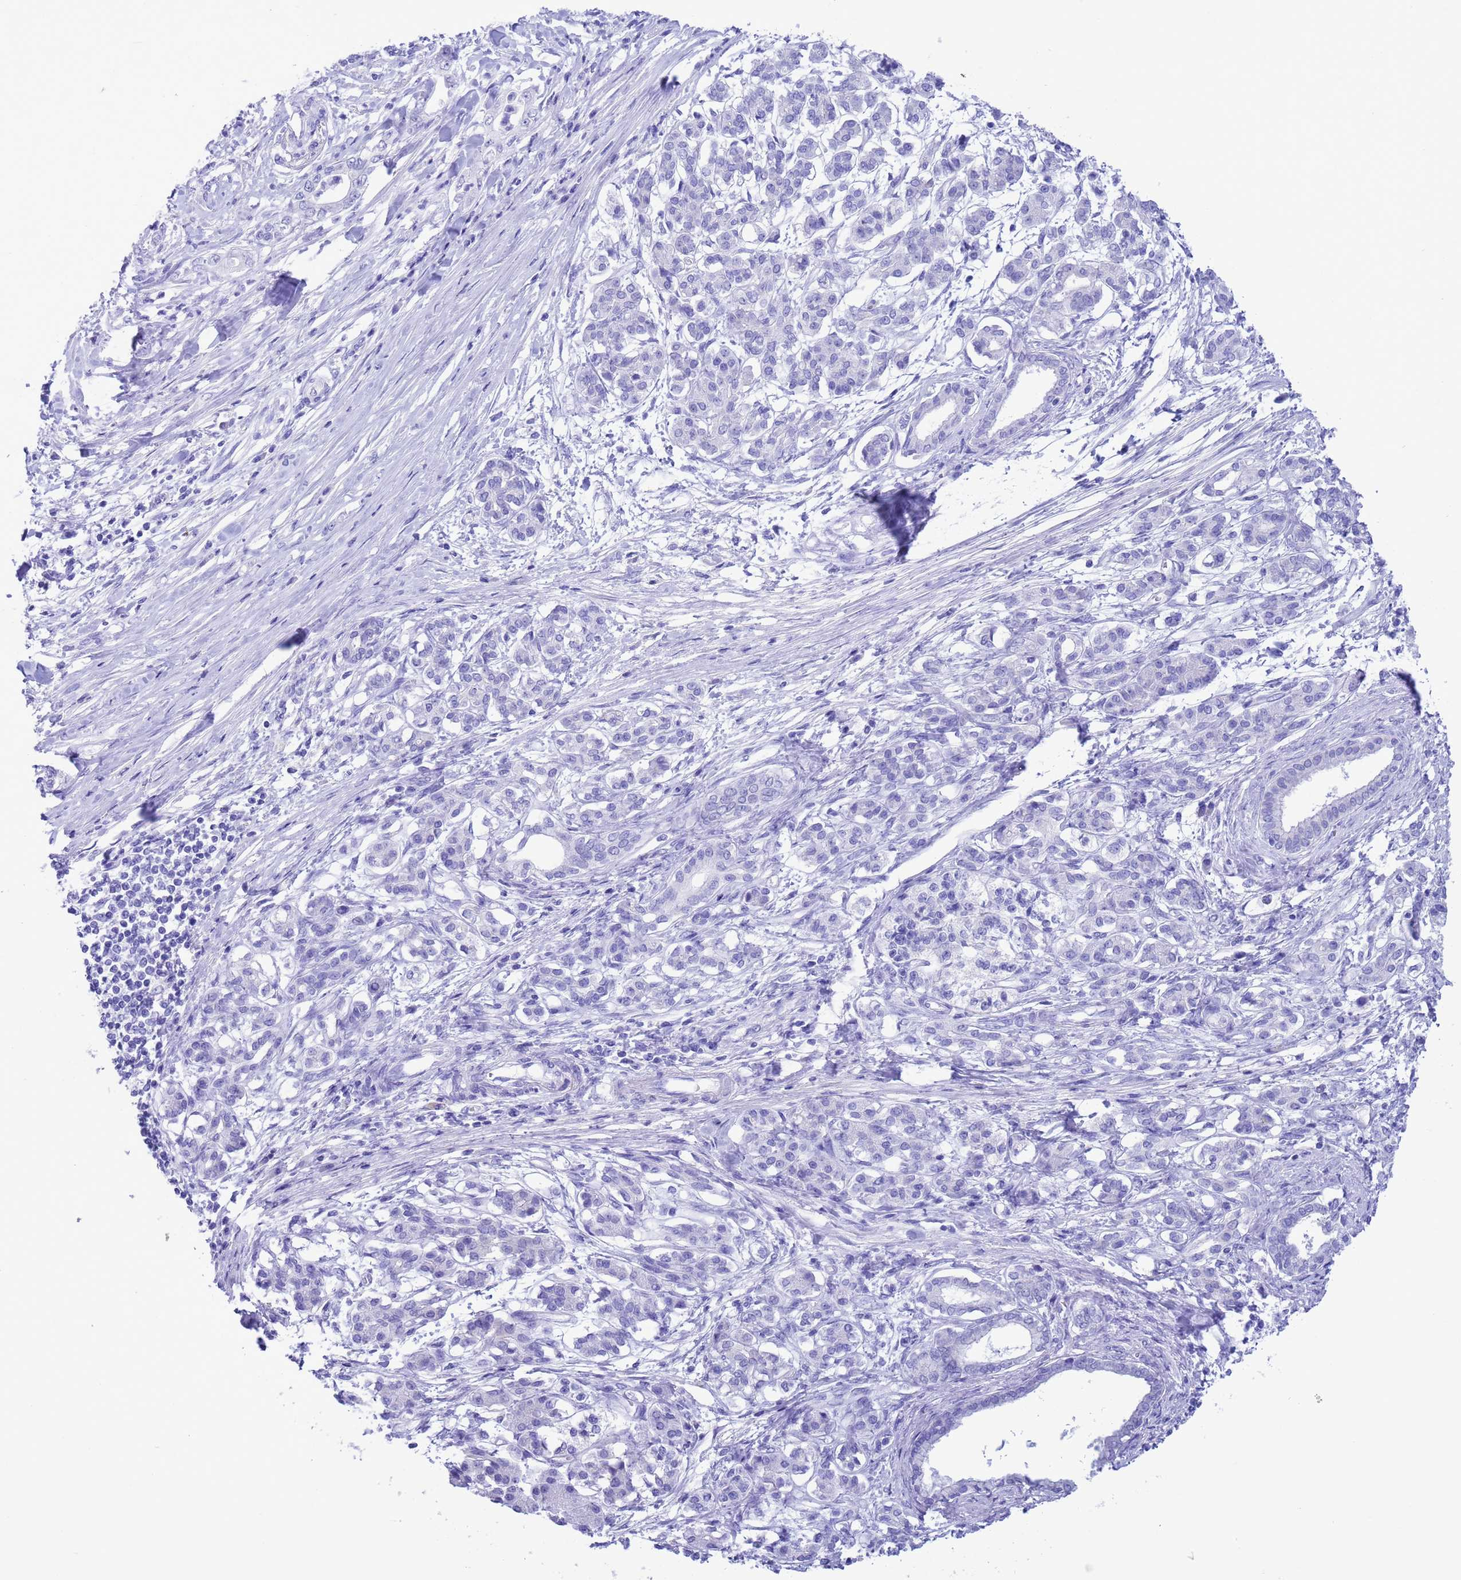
{"staining": {"intensity": "negative", "quantity": "none", "location": "none"}, "tissue": "pancreatic cancer", "cell_type": "Tumor cells", "image_type": "cancer", "snomed": [{"axis": "morphology", "description": "Adenocarcinoma, NOS"}, {"axis": "topography", "description": "Pancreas"}], "caption": "This is an IHC image of human adenocarcinoma (pancreatic). There is no staining in tumor cells.", "gene": "GSTM1", "patient": {"sex": "female", "age": 55}}